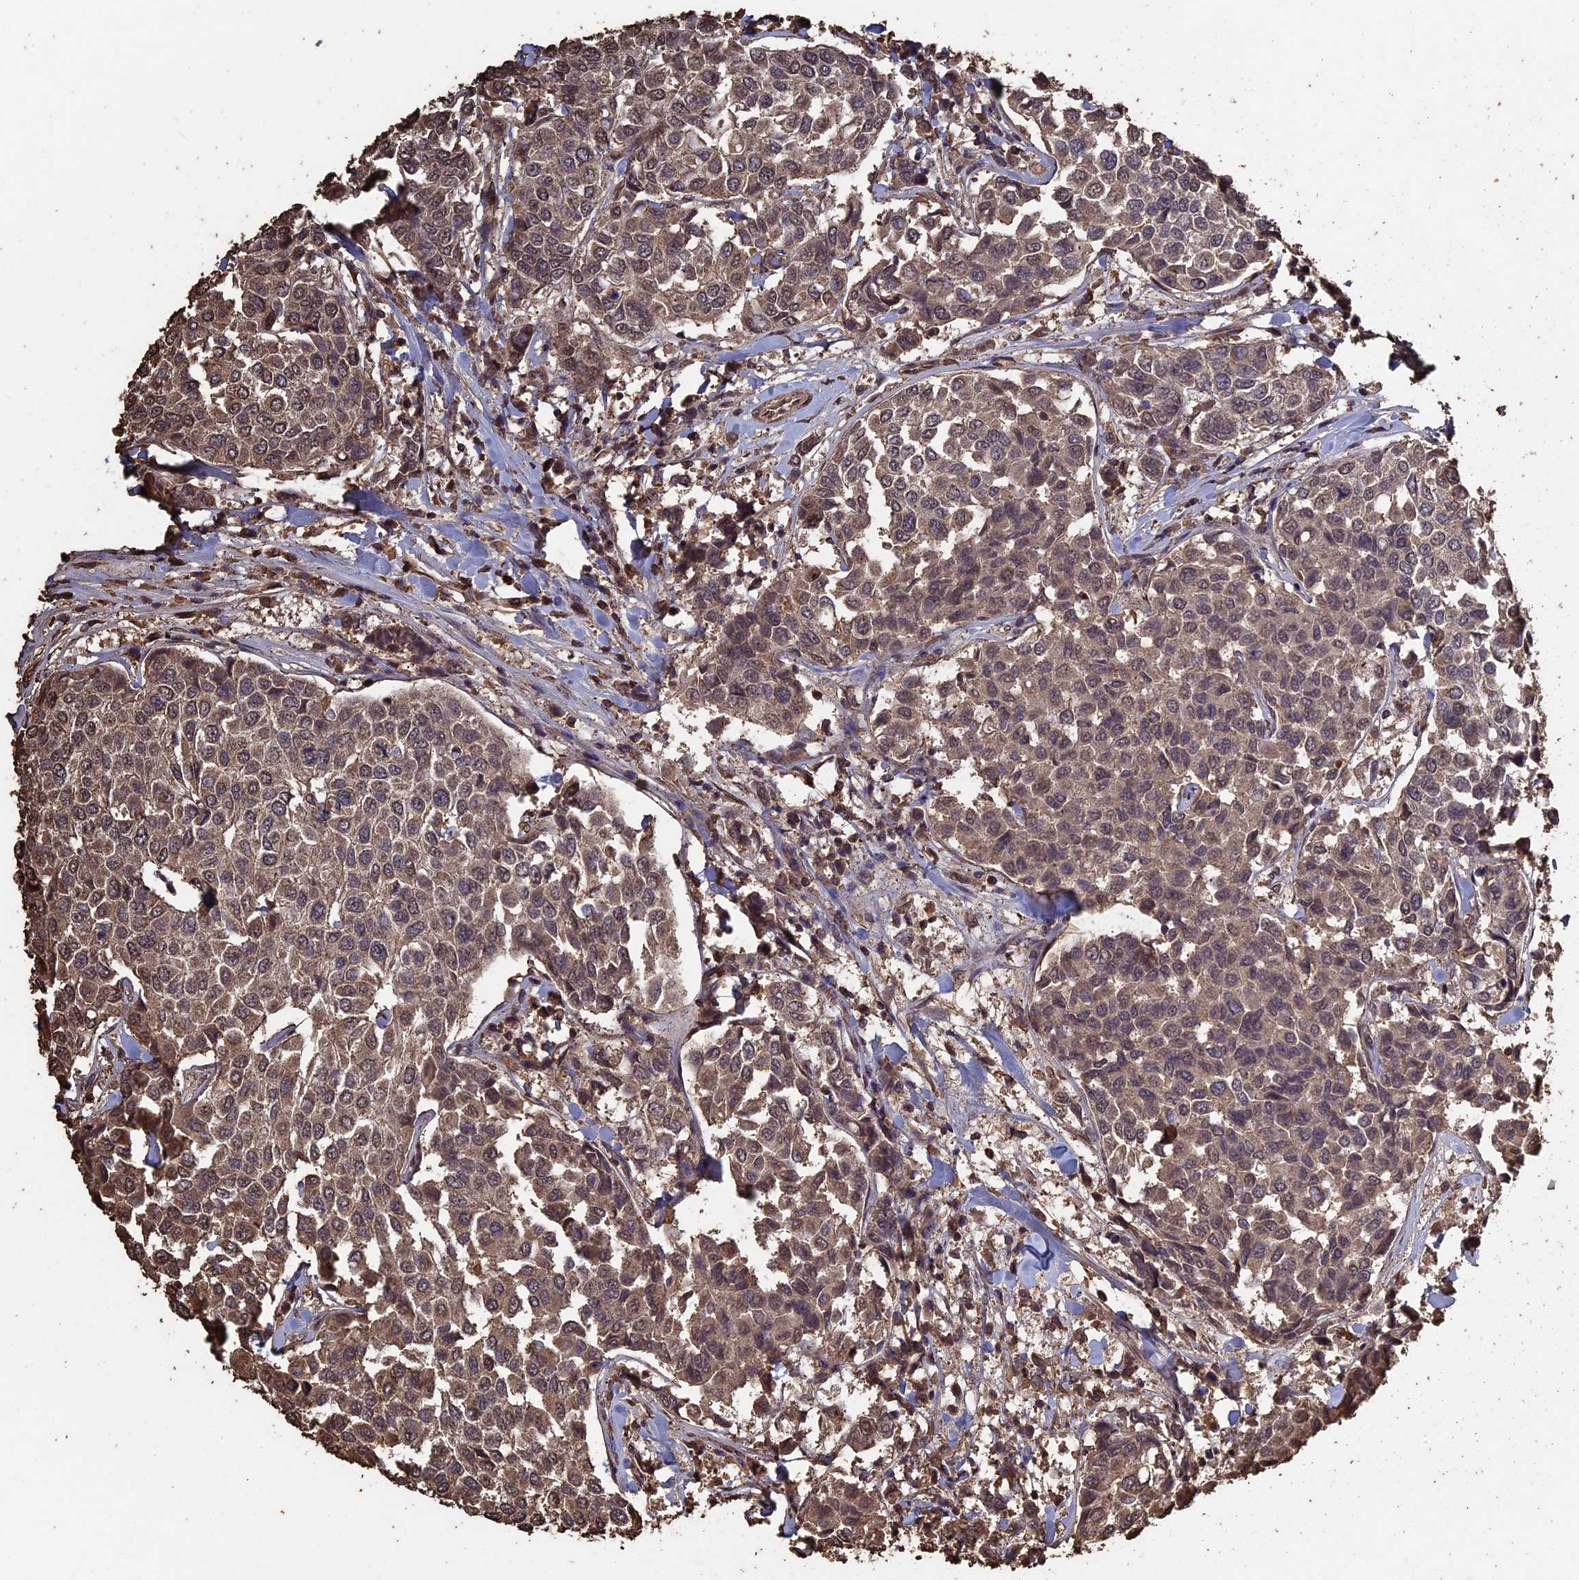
{"staining": {"intensity": "weak", "quantity": ">75%", "location": "cytoplasmic/membranous,nuclear"}, "tissue": "breast cancer", "cell_type": "Tumor cells", "image_type": "cancer", "snomed": [{"axis": "morphology", "description": "Duct carcinoma"}, {"axis": "topography", "description": "Breast"}], "caption": "A low amount of weak cytoplasmic/membranous and nuclear expression is present in approximately >75% of tumor cells in breast invasive ductal carcinoma tissue.", "gene": "HUNK", "patient": {"sex": "female", "age": 55}}